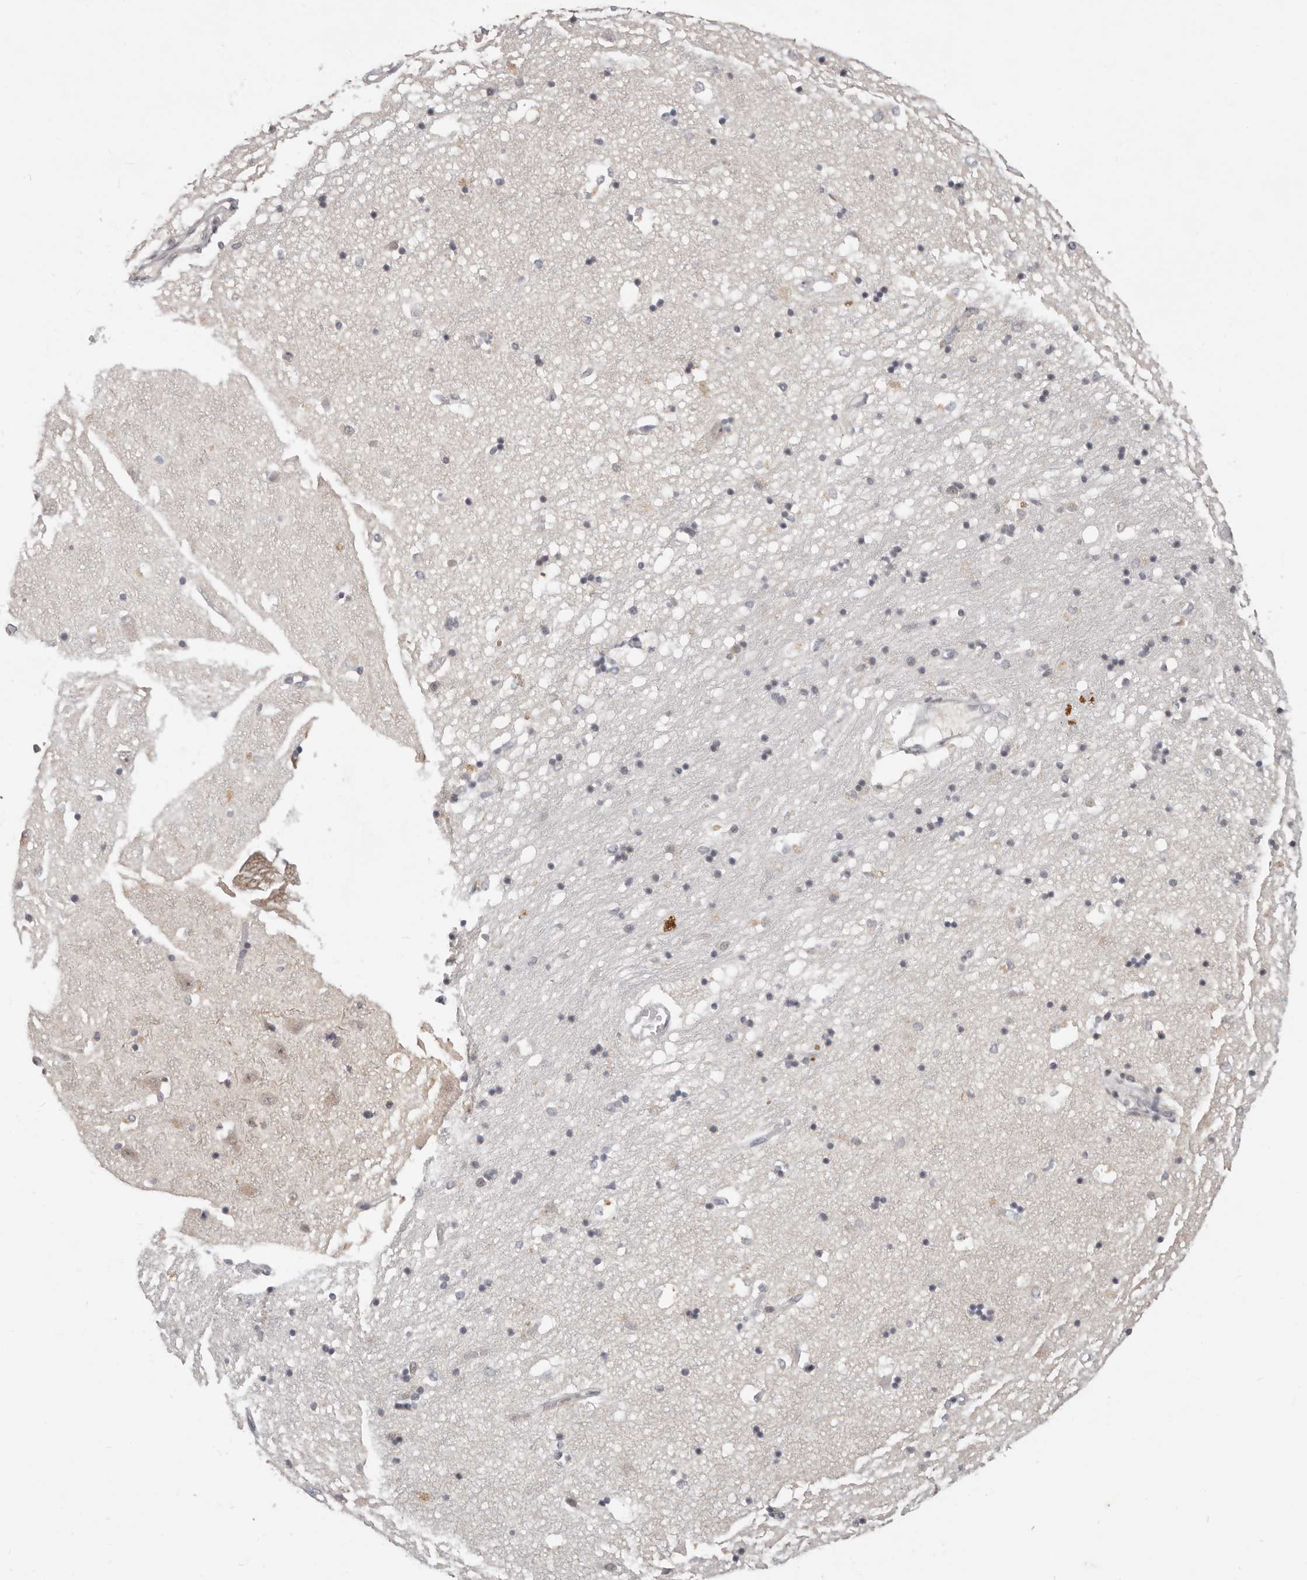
{"staining": {"intensity": "negative", "quantity": "none", "location": "none"}, "tissue": "hippocampus", "cell_type": "Glial cells", "image_type": "normal", "snomed": [{"axis": "morphology", "description": "Normal tissue, NOS"}, {"axis": "topography", "description": "Hippocampus"}], "caption": "This photomicrograph is of benign hippocampus stained with IHC to label a protein in brown with the nuclei are counter-stained blue. There is no staining in glial cells.", "gene": "RFC2", "patient": {"sex": "male", "age": 45}}